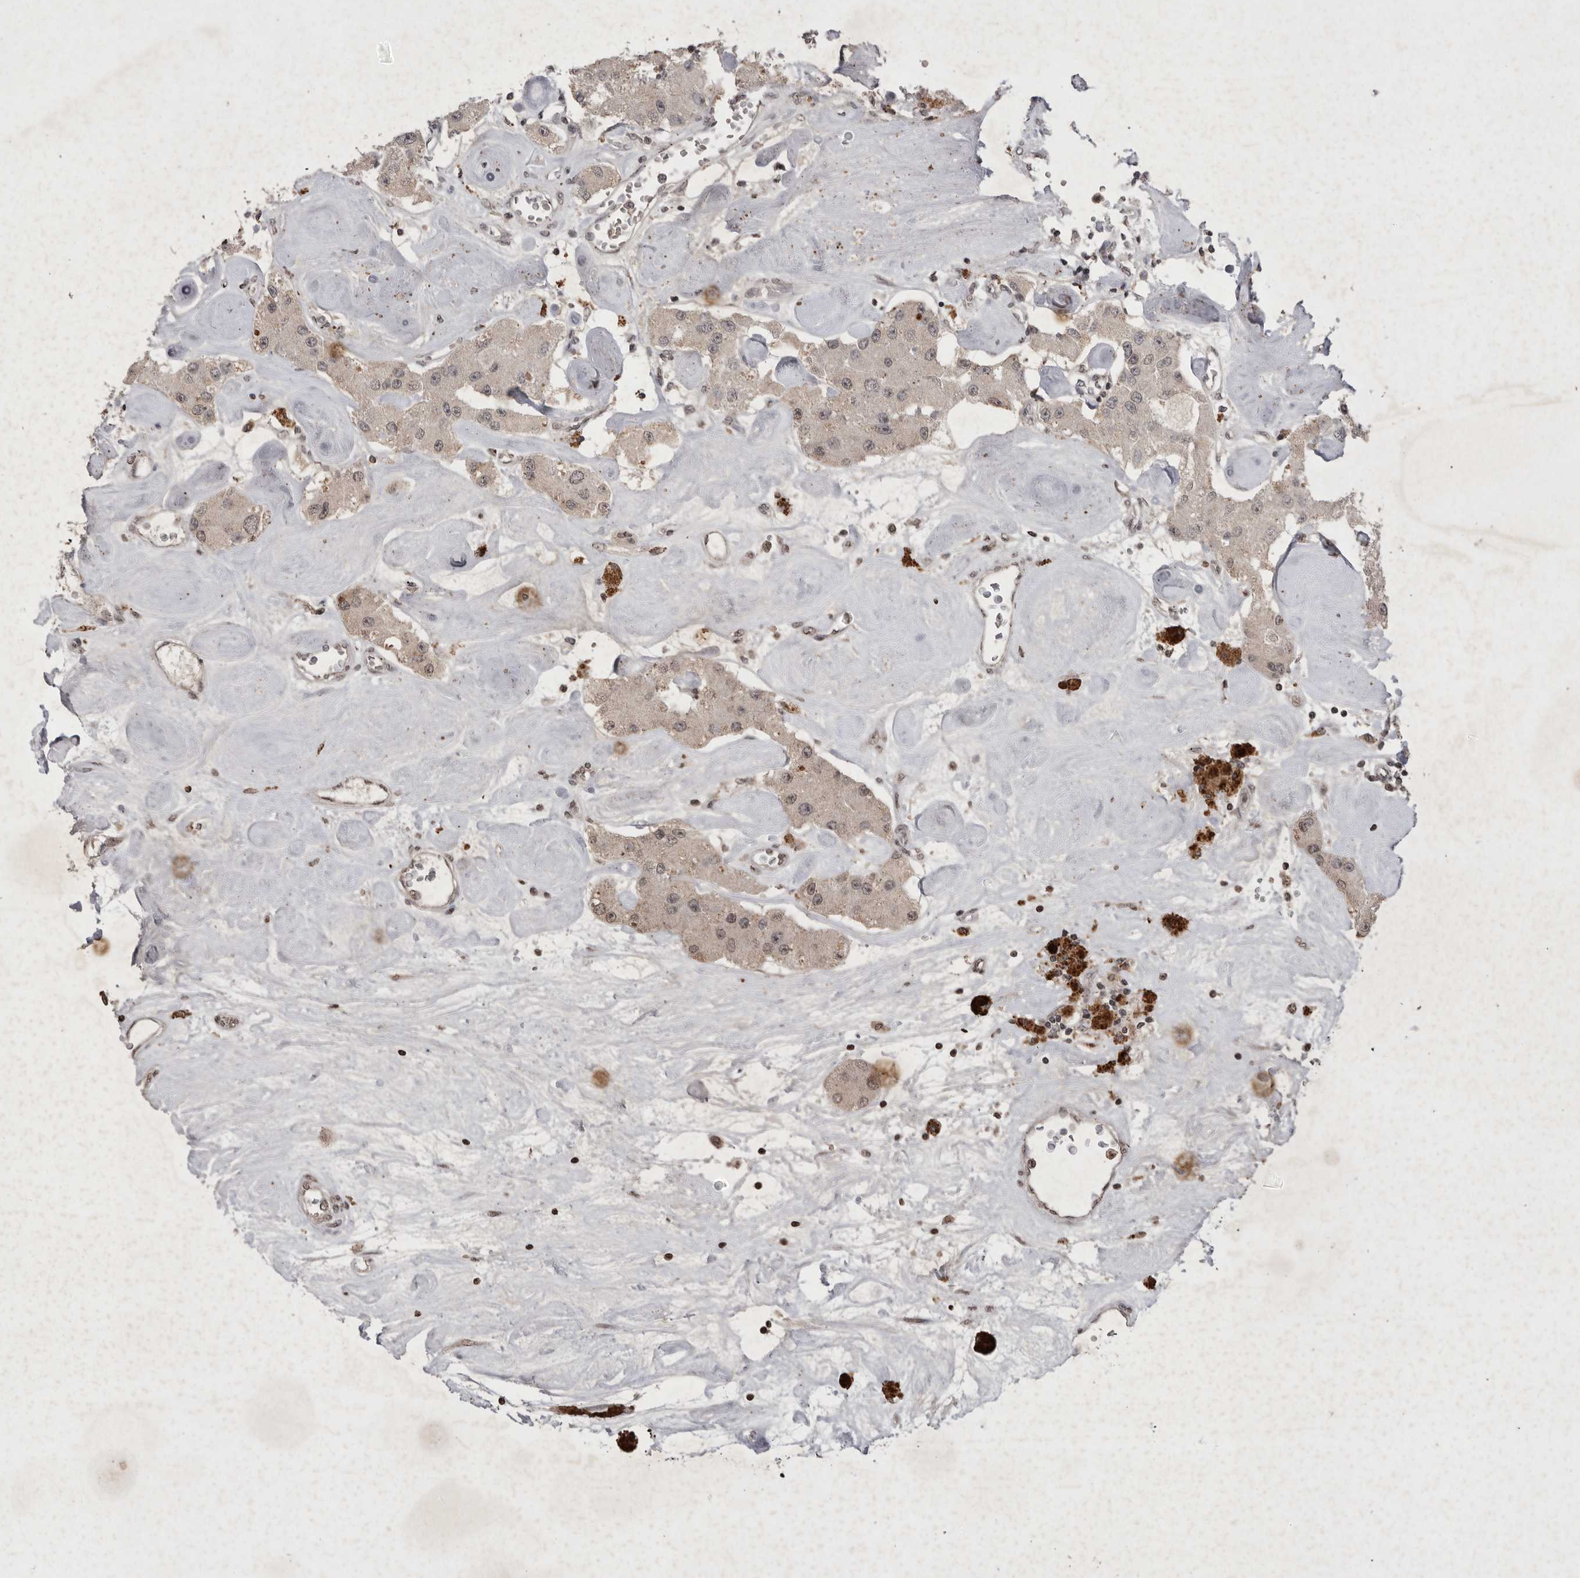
{"staining": {"intensity": "weak", "quantity": ">75%", "location": "cytoplasmic/membranous"}, "tissue": "carcinoid", "cell_type": "Tumor cells", "image_type": "cancer", "snomed": [{"axis": "morphology", "description": "Carcinoid, malignant, NOS"}, {"axis": "topography", "description": "Pancreas"}], "caption": "This is a photomicrograph of immunohistochemistry (IHC) staining of carcinoid, which shows weak positivity in the cytoplasmic/membranous of tumor cells.", "gene": "APLNR", "patient": {"sex": "male", "age": 41}}